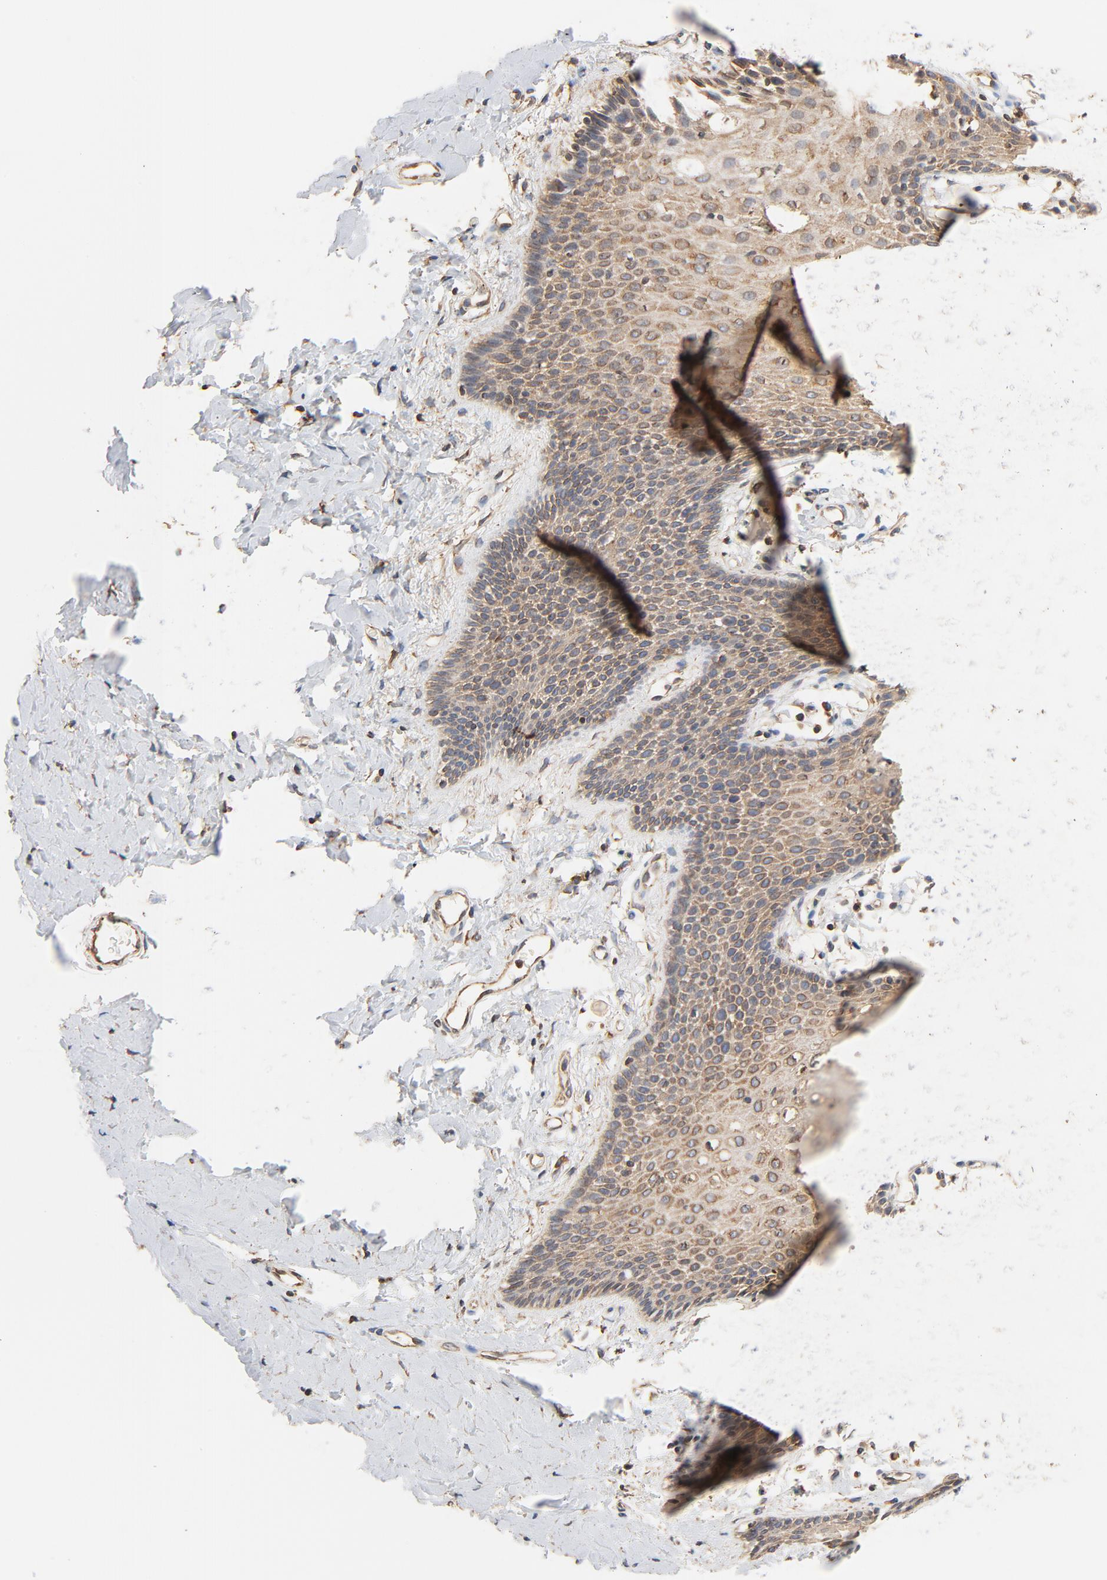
{"staining": {"intensity": "moderate", "quantity": ">75%", "location": "cytoplasmic/membranous"}, "tissue": "vagina", "cell_type": "Squamous epithelial cells", "image_type": "normal", "snomed": [{"axis": "morphology", "description": "Normal tissue, NOS"}, {"axis": "topography", "description": "Vagina"}], "caption": "DAB immunohistochemical staining of normal human vagina exhibits moderate cytoplasmic/membranous protein expression in approximately >75% of squamous epithelial cells.", "gene": "BCAP31", "patient": {"sex": "female", "age": 55}}